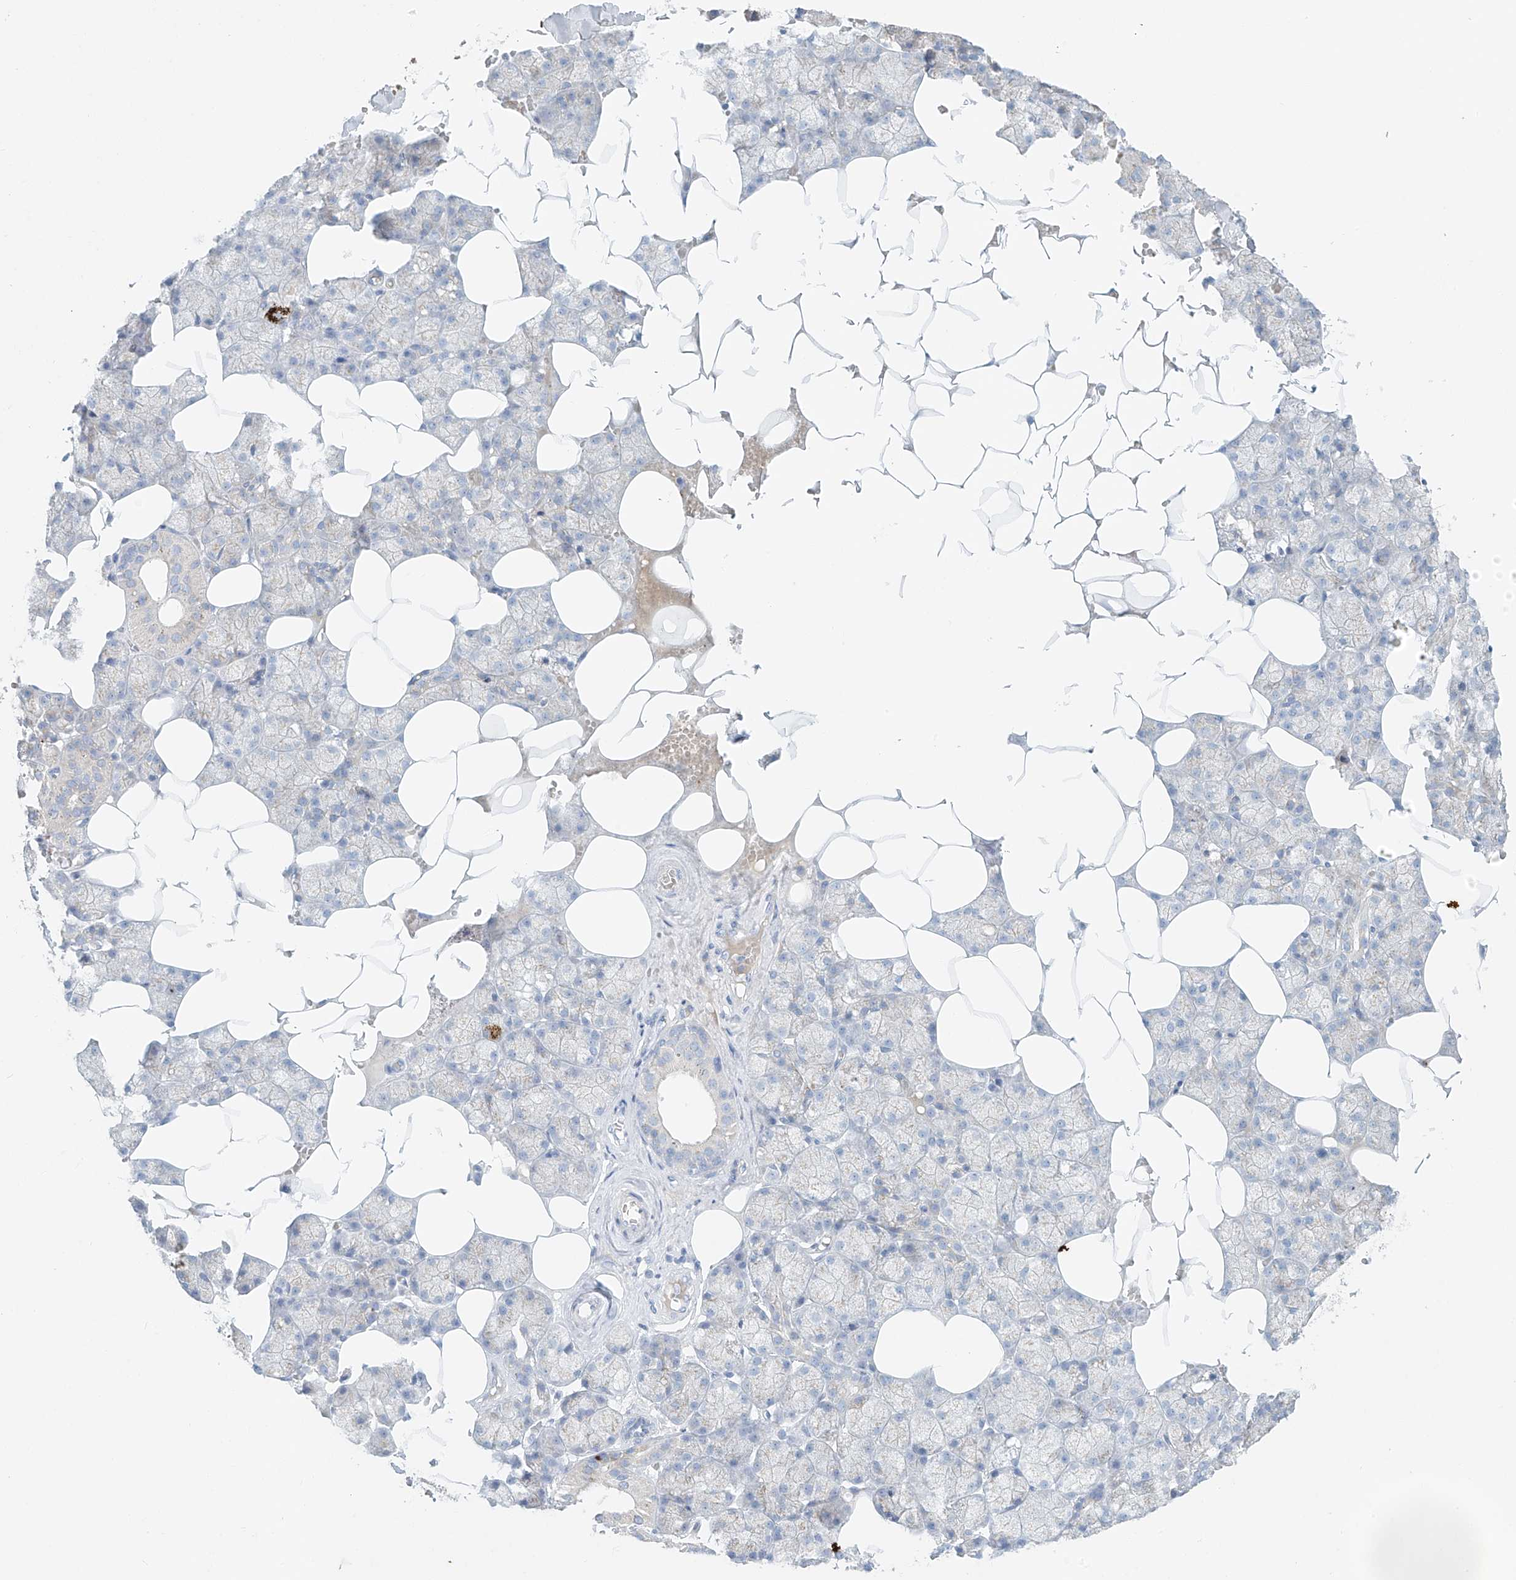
{"staining": {"intensity": "negative", "quantity": "none", "location": "none"}, "tissue": "salivary gland", "cell_type": "Glandular cells", "image_type": "normal", "snomed": [{"axis": "morphology", "description": "Normal tissue, NOS"}, {"axis": "topography", "description": "Salivary gland"}], "caption": "High magnification brightfield microscopy of unremarkable salivary gland stained with DAB (3,3'-diaminobenzidine) (brown) and counterstained with hematoxylin (blue): glandular cells show no significant staining.", "gene": "EIPR1", "patient": {"sex": "male", "age": 62}}